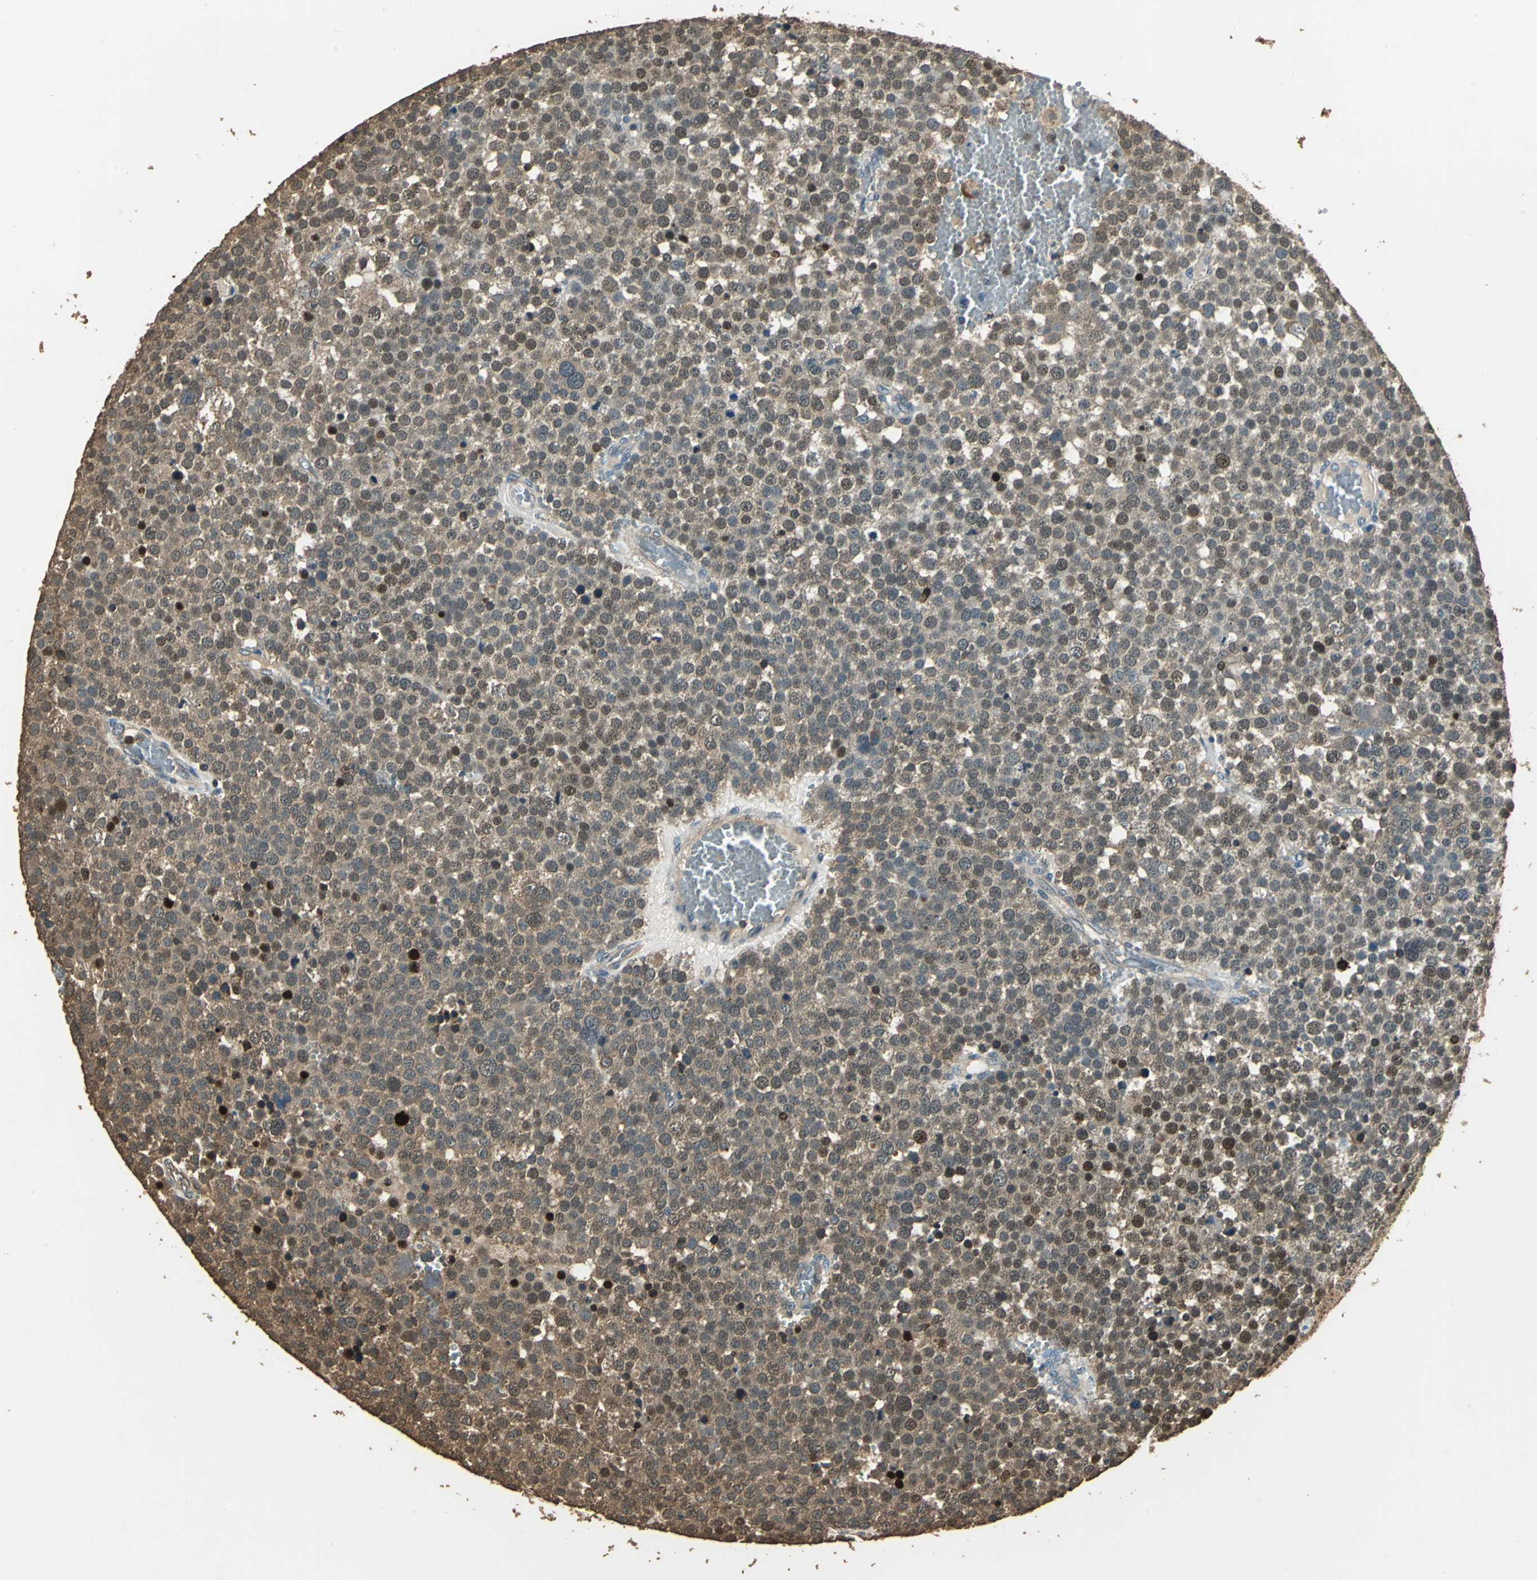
{"staining": {"intensity": "moderate", "quantity": ">75%", "location": "cytoplasmic/membranous,nuclear"}, "tissue": "testis cancer", "cell_type": "Tumor cells", "image_type": "cancer", "snomed": [{"axis": "morphology", "description": "Seminoma, NOS"}, {"axis": "topography", "description": "Testis"}], "caption": "This photomicrograph demonstrates testis seminoma stained with immunohistochemistry to label a protein in brown. The cytoplasmic/membranous and nuclear of tumor cells show moderate positivity for the protein. Nuclei are counter-stained blue.", "gene": "TMPRSS4", "patient": {"sex": "male", "age": 71}}